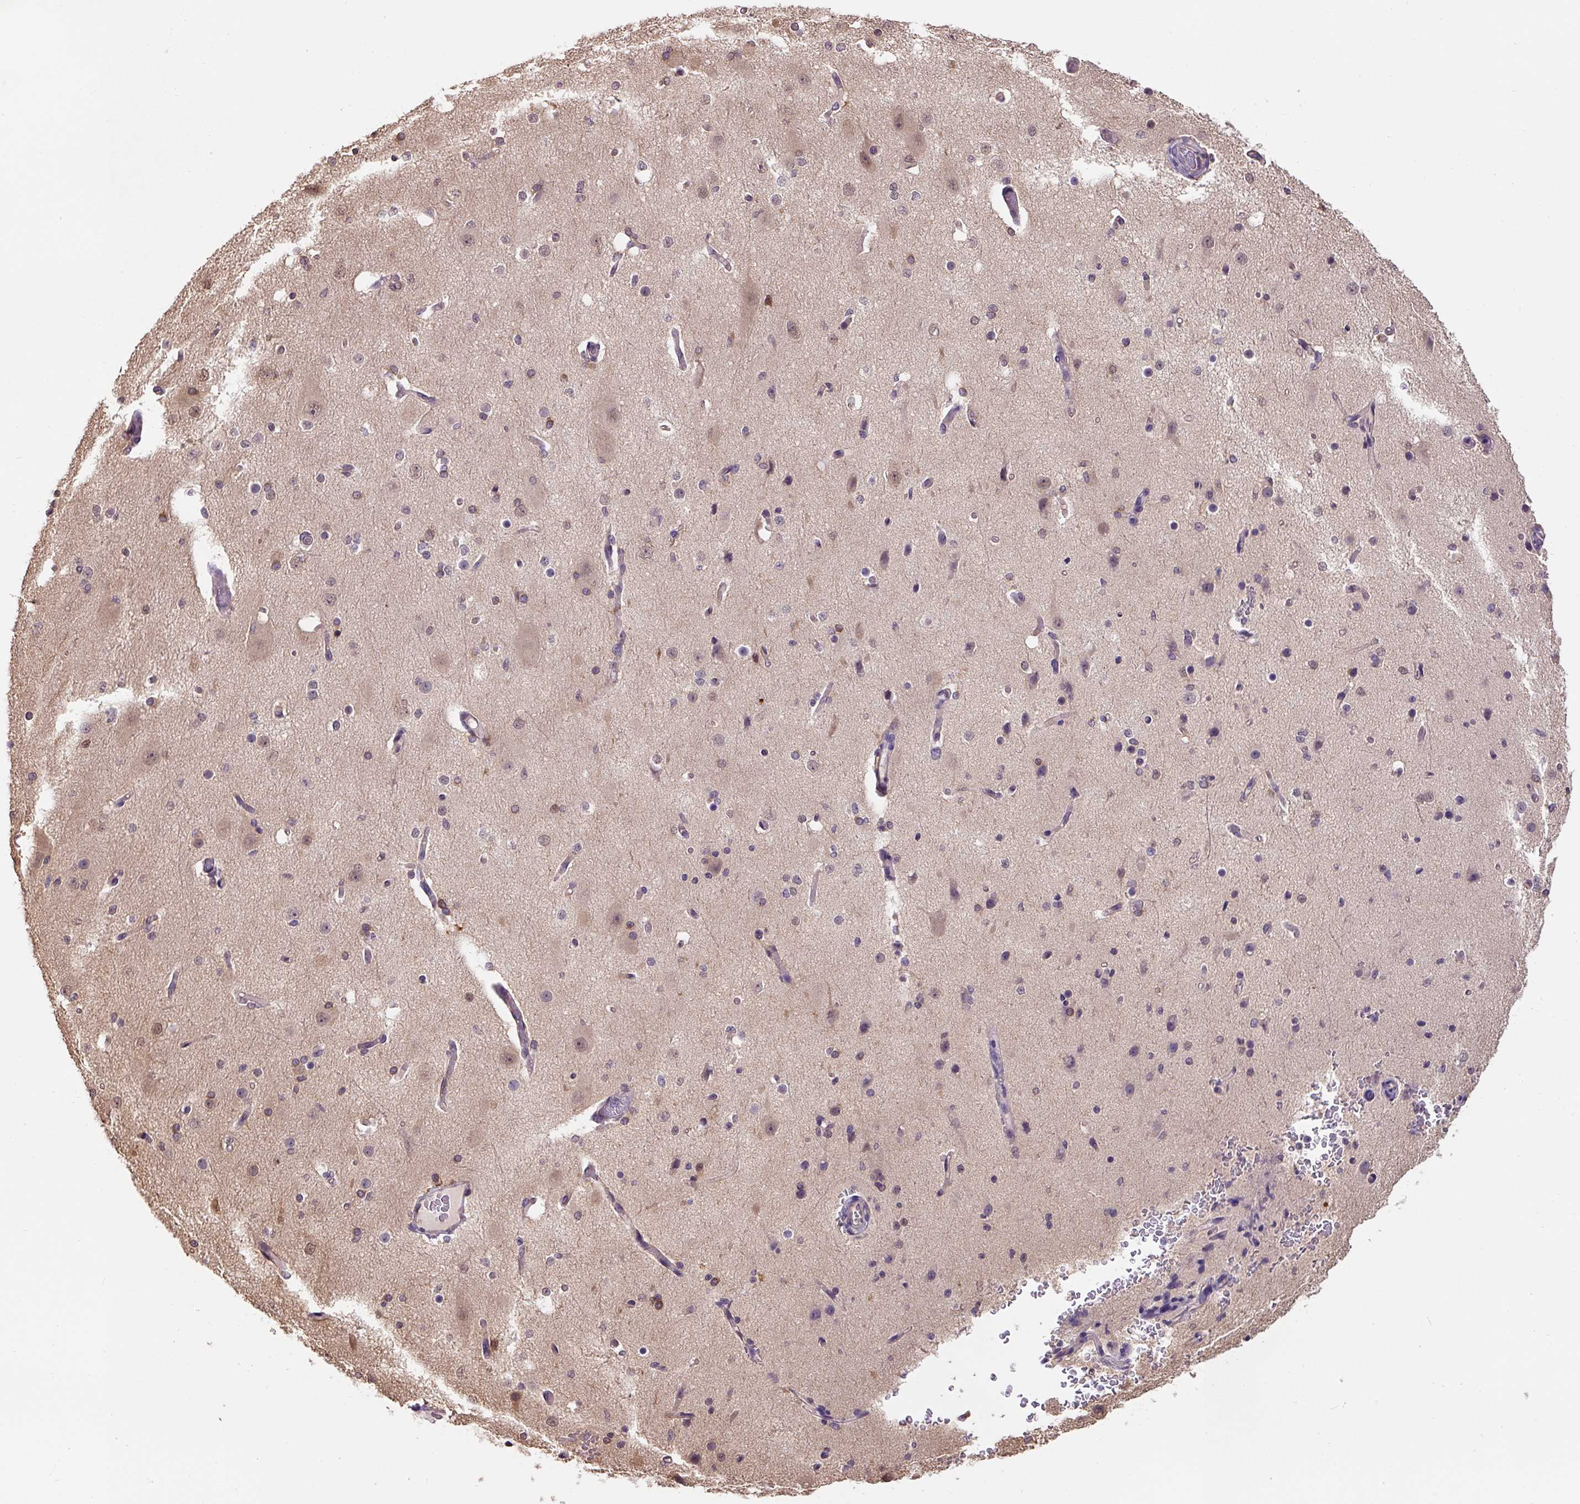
{"staining": {"intensity": "weak", "quantity": ">75%", "location": "cytoplasmic/membranous"}, "tissue": "cerebral cortex", "cell_type": "Endothelial cells", "image_type": "normal", "snomed": [{"axis": "morphology", "description": "Normal tissue, NOS"}, {"axis": "morphology", "description": "Inflammation, NOS"}, {"axis": "topography", "description": "Cerebral cortex"}], "caption": "Cerebral cortex stained with a brown dye shows weak cytoplasmic/membranous positive expression in approximately >75% of endothelial cells.", "gene": "ST13", "patient": {"sex": "male", "age": 6}}